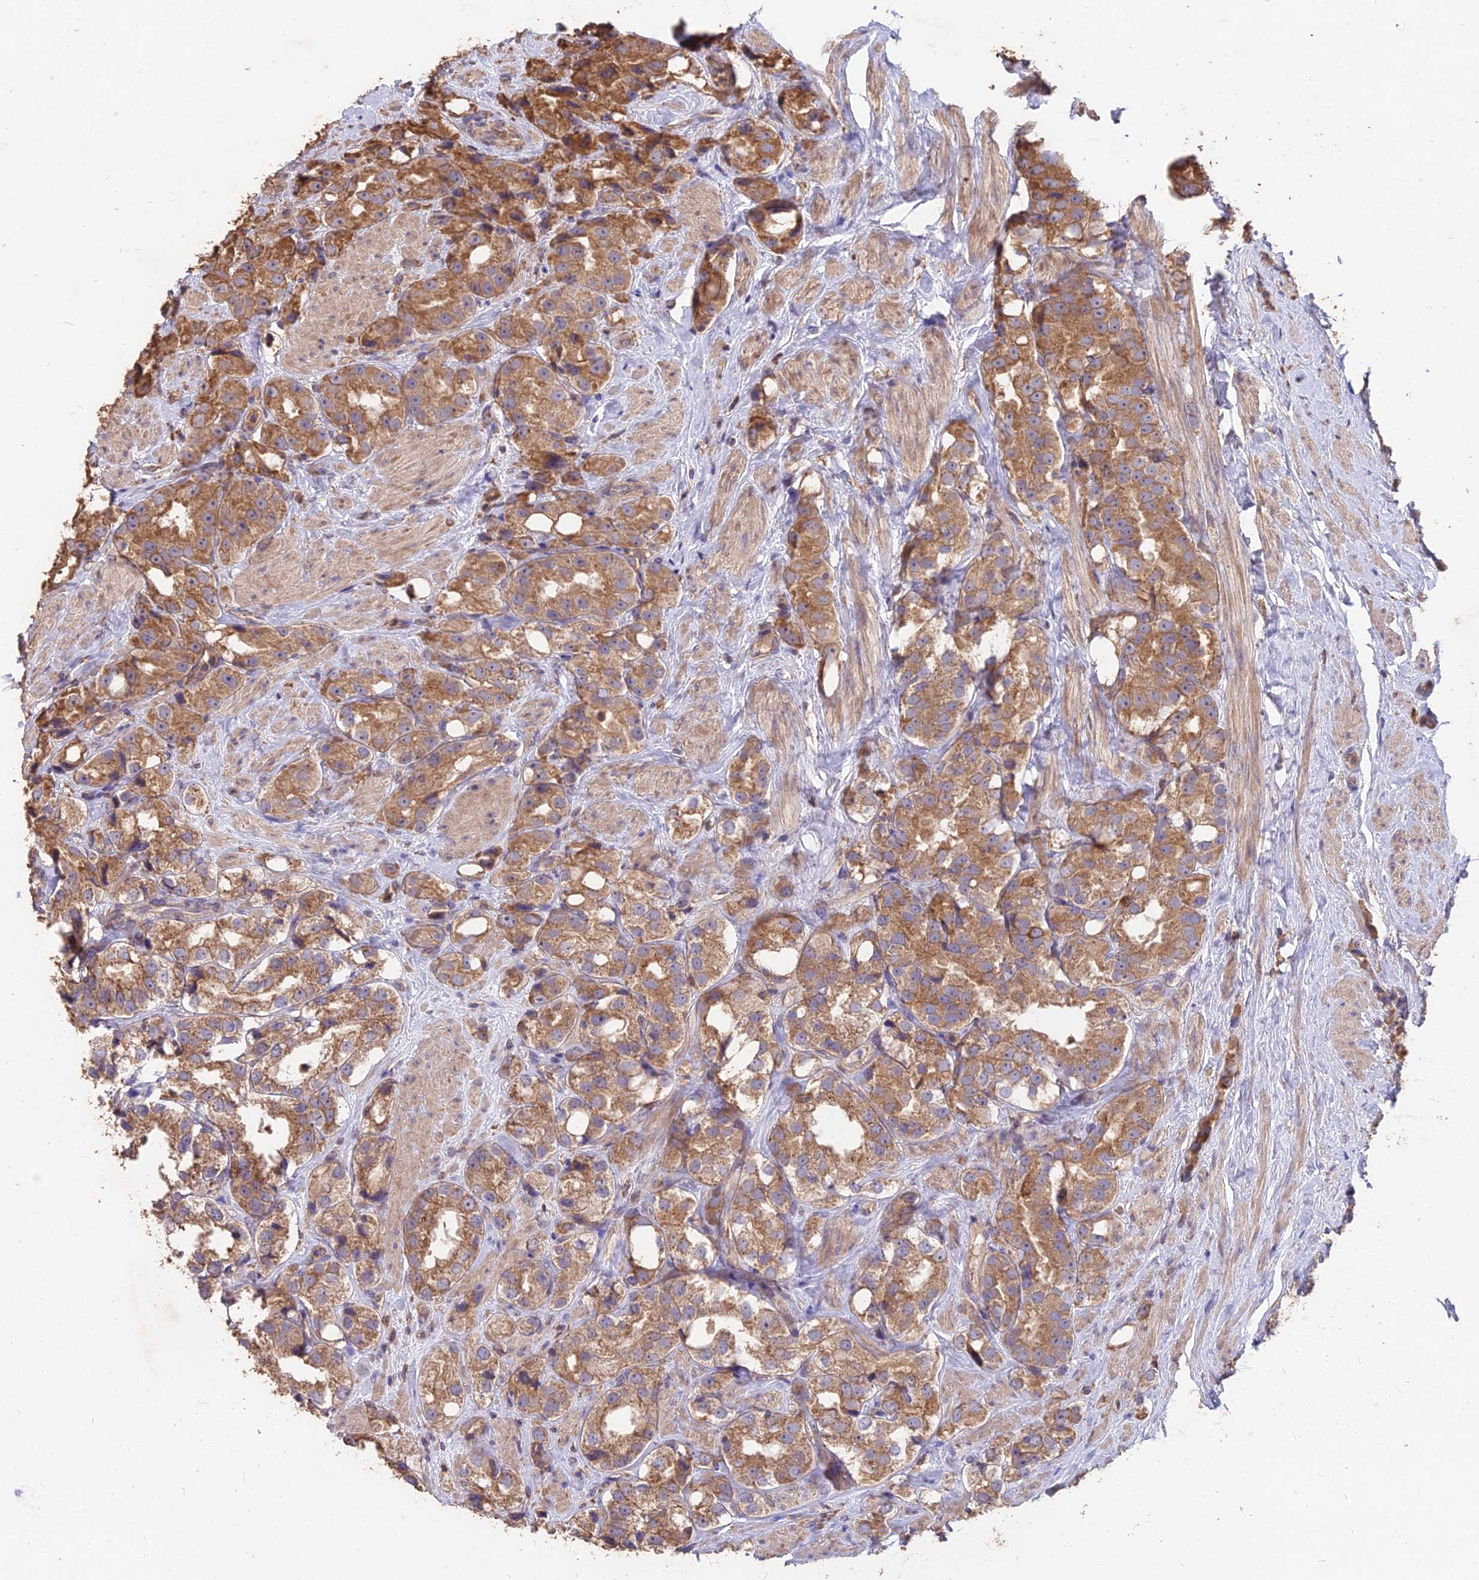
{"staining": {"intensity": "moderate", "quantity": ">75%", "location": "cytoplasmic/membranous"}, "tissue": "prostate cancer", "cell_type": "Tumor cells", "image_type": "cancer", "snomed": [{"axis": "morphology", "description": "Adenocarcinoma, NOS"}, {"axis": "topography", "description": "Prostate"}], "caption": "Immunohistochemical staining of human prostate cancer (adenocarcinoma) exhibits medium levels of moderate cytoplasmic/membranous protein staining in approximately >75% of tumor cells.", "gene": "CEMIP2", "patient": {"sex": "male", "age": 79}}